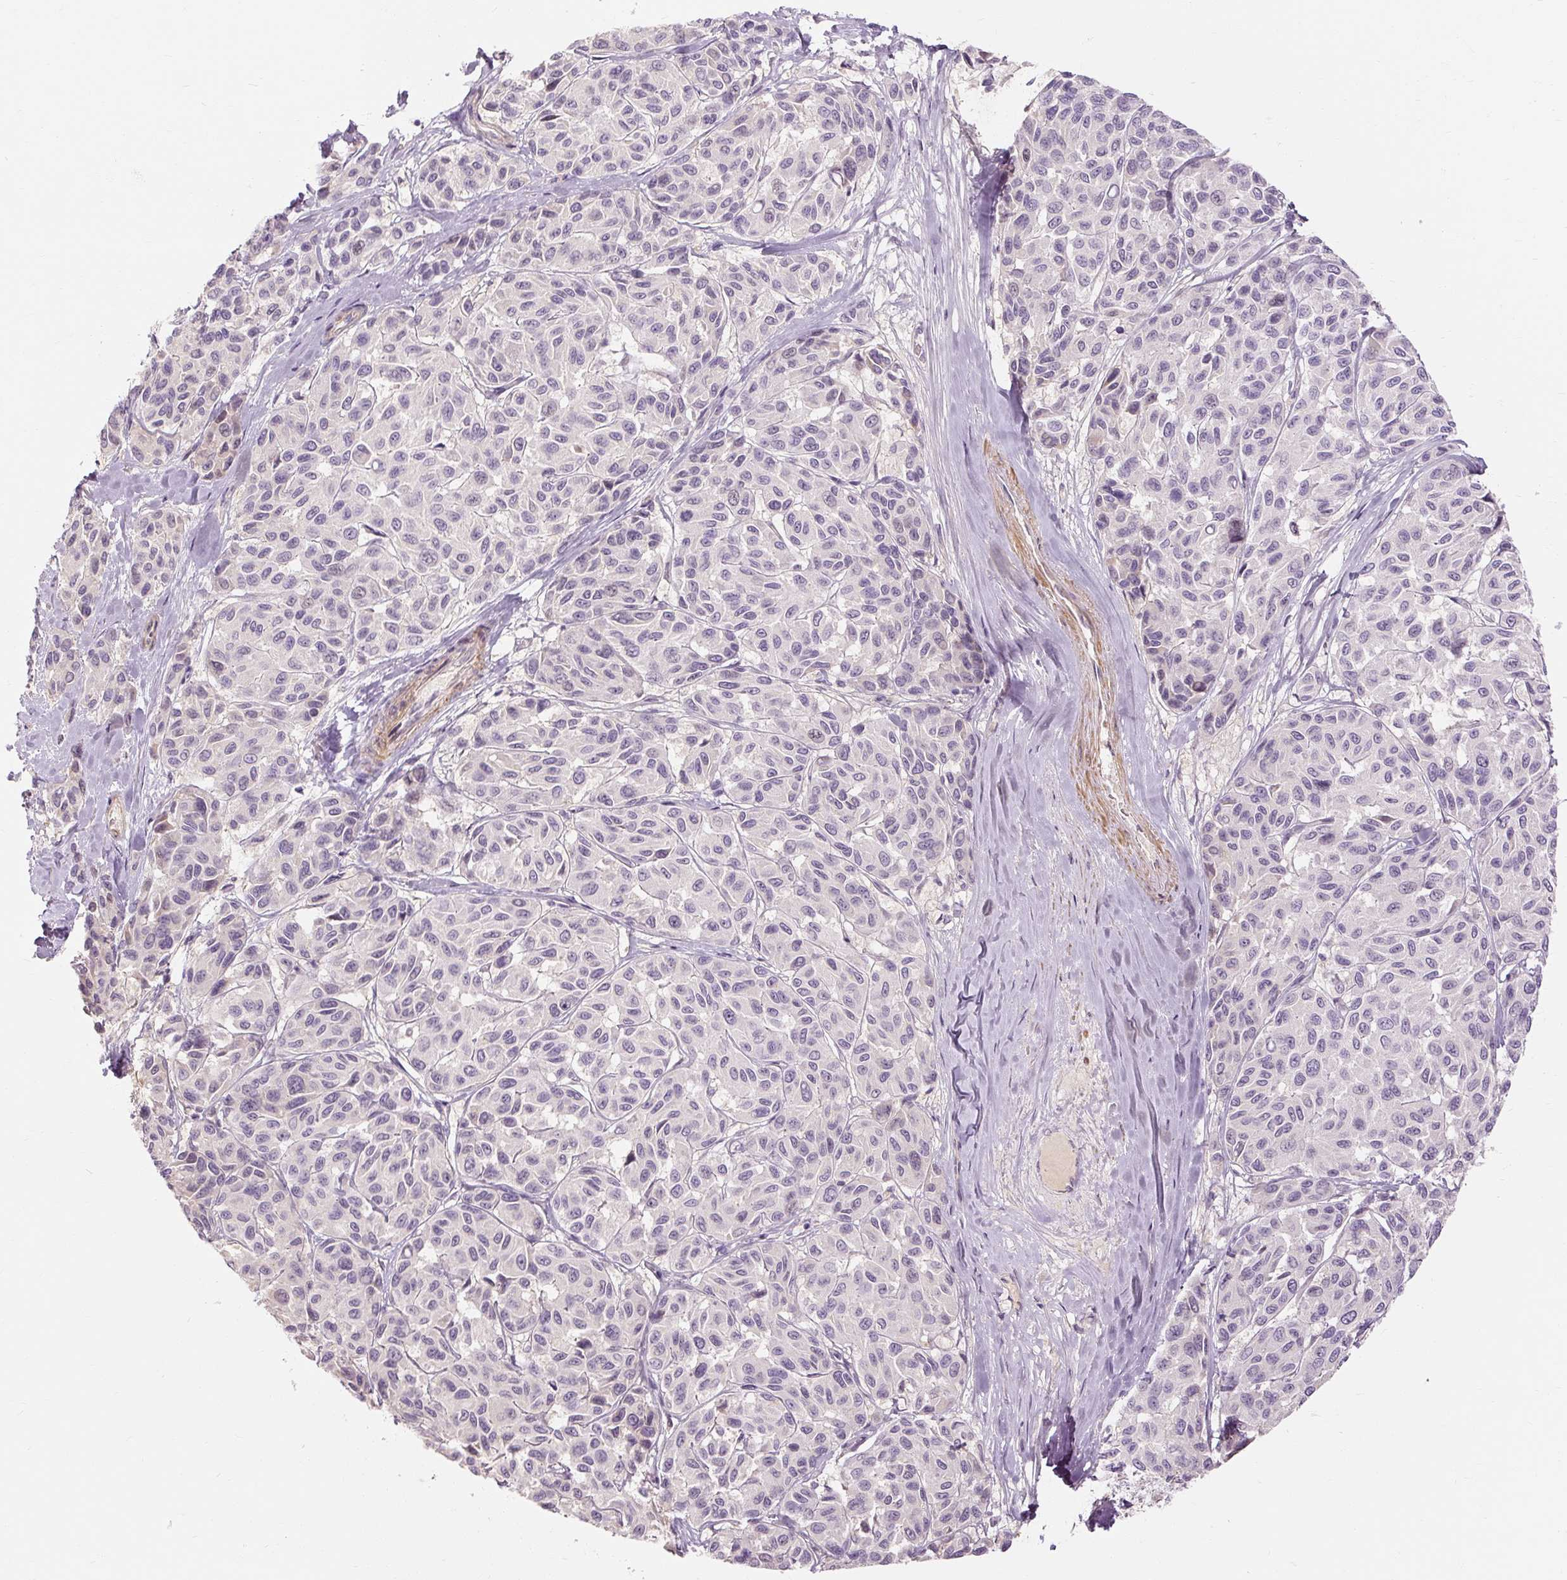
{"staining": {"intensity": "negative", "quantity": "none", "location": "none"}, "tissue": "melanoma", "cell_type": "Tumor cells", "image_type": "cancer", "snomed": [{"axis": "morphology", "description": "Malignant melanoma, NOS"}, {"axis": "topography", "description": "Skin"}], "caption": "The micrograph demonstrates no significant staining in tumor cells of malignant melanoma. The staining is performed using DAB (3,3'-diaminobenzidine) brown chromogen with nuclei counter-stained in using hematoxylin.", "gene": "CAPN3", "patient": {"sex": "female", "age": 66}}